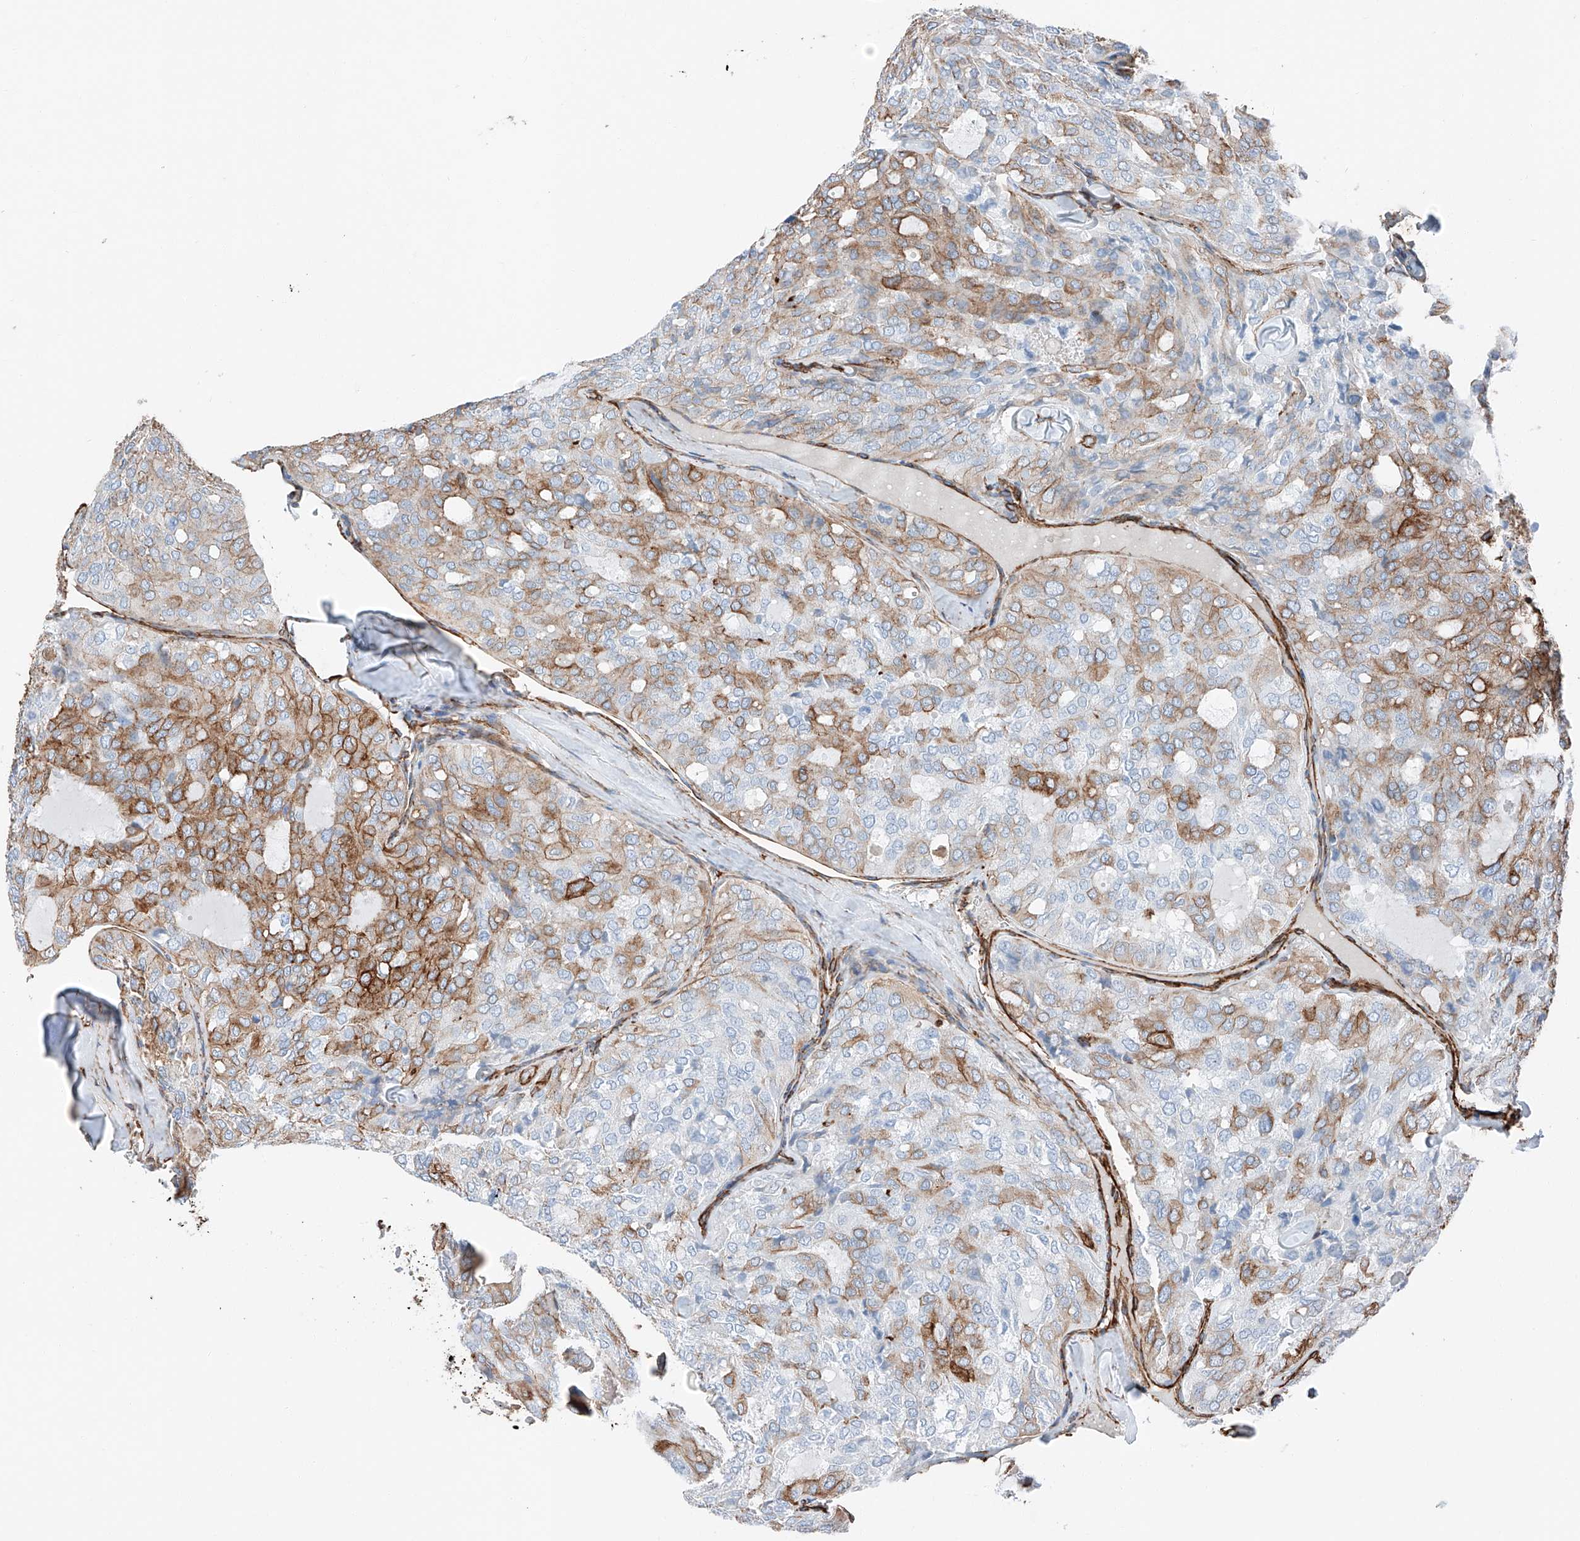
{"staining": {"intensity": "moderate", "quantity": "25%-75%", "location": "cytoplasmic/membranous"}, "tissue": "thyroid cancer", "cell_type": "Tumor cells", "image_type": "cancer", "snomed": [{"axis": "morphology", "description": "Follicular adenoma carcinoma, NOS"}, {"axis": "topography", "description": "Thyroid gland"}], "caption": "Follicular adenoma carcinoma (thyroid) stained with immunohistochemistry exhibits moderate cytoplasmic/membranous positivity in approximately 25%-75% of tumor cells.", "gene": "ZNF804A", "patient": {"sex": "male", "age": 75}}